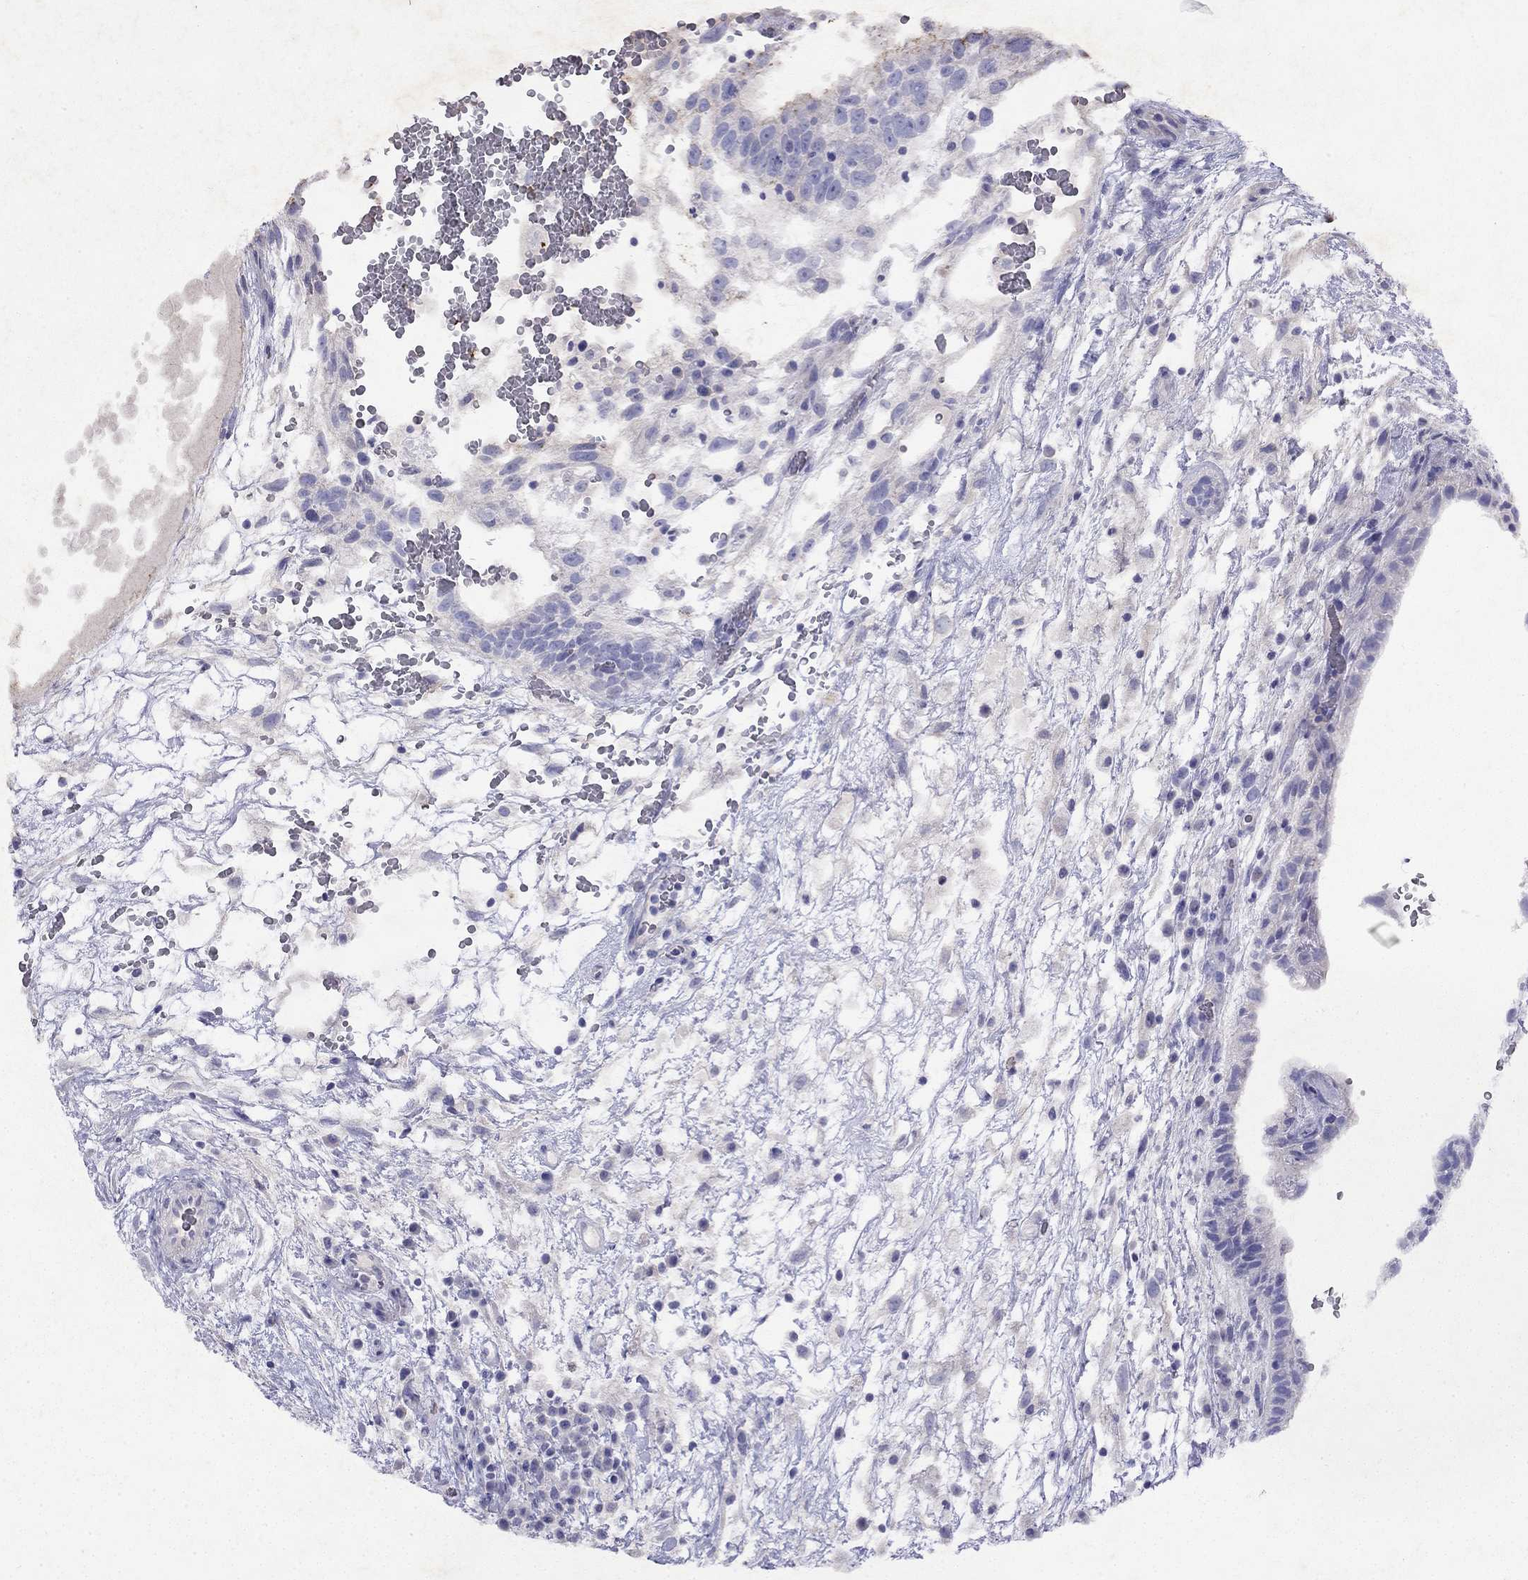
{"staining": {"intensity": "negative", "quantity": "none", "location": "none"}, "tissue": "testis cancer", "cell_type": "Tumor cells", "image_type": "cancer", "snomed": [{"axis": "morphology", "description": "Normal tissue, NOS"}, {"axis": "morphology", "description": "Carcinoma, Embryonal, NOS"}, {"axis": "topography", "description": "Testis"}], "caption": "Immunohistochemistry (IHC) image of neoplastic tissue: human embryonal carcinoma (testis) stained with DAB (3,3'-diaminobenzidine) reveals no significant protein positivity in tumor cells. (Stains: DAB IHC with hematoxylin counter stain, Microscopy: brightfield microscopy at high magnification).", "gene": "GNAT3", "patient": {"sex": "male", "age": 32}}